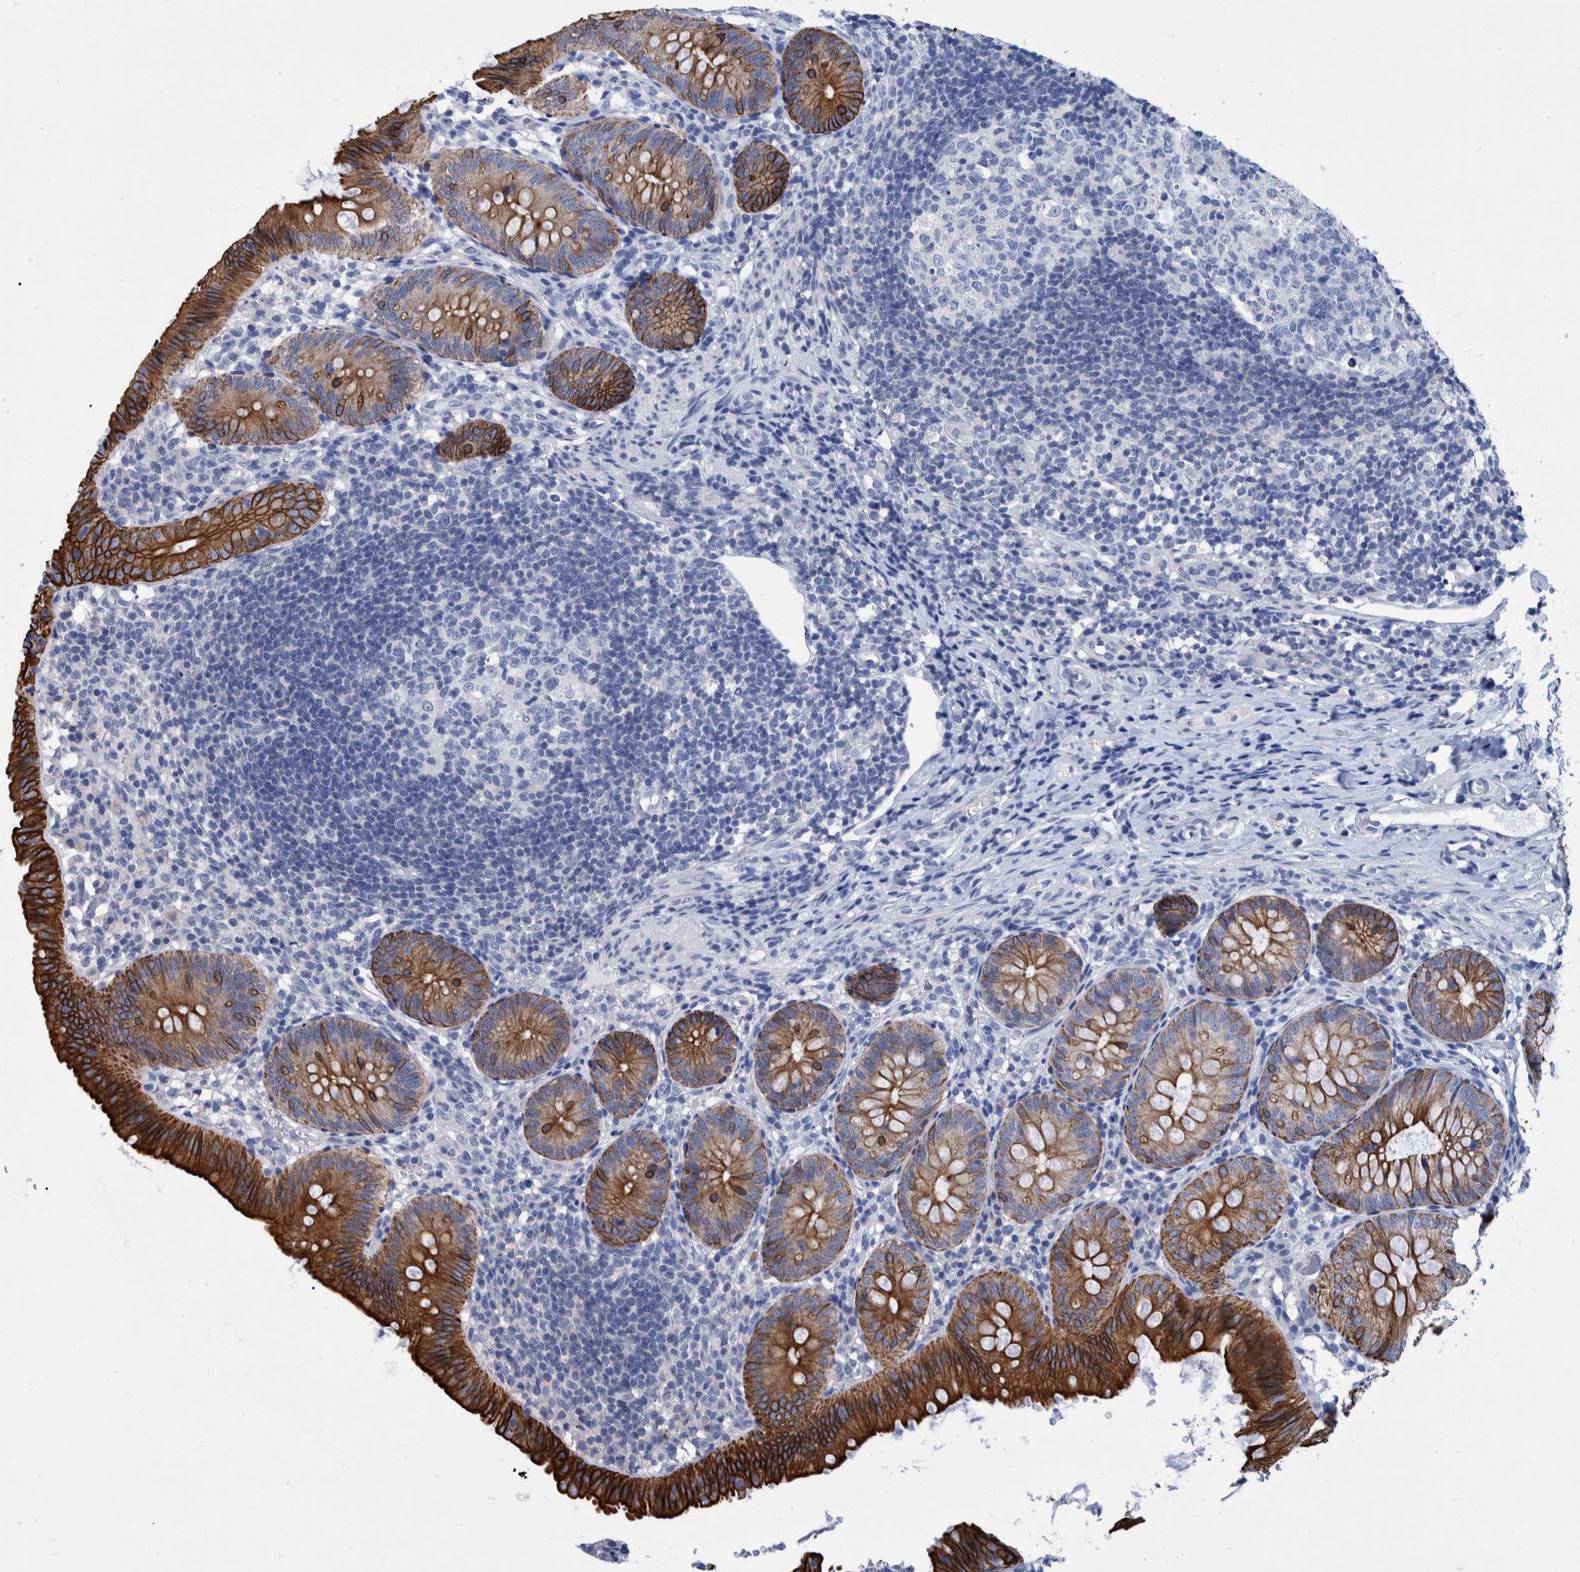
{"staining": {"intensity": "strong", "quantity": ">75%", "location": "cytoplasmic/membranous"}, "tissue": "appendix", "cell_type": "Glandular cells", "image_type": "normal", "snomed": [{"axis": "morphology", "description": "Normal tissue, NOS"}, {"axis": "topography", "description": "Appendix"}], "caption": "Benign appendix was stained to show a protein in brown. There is high levels of strong cytoplasmic/membranous staining in approximately >75% of glandular cells. Using DAB (3,3'-diaminobenzidine) (brown) and hematoxylin (blue) stains, captured at high magnification using brightfield microscopy.", "gene": "MKS1", "patient": {"sex": "male", "age": 1}}